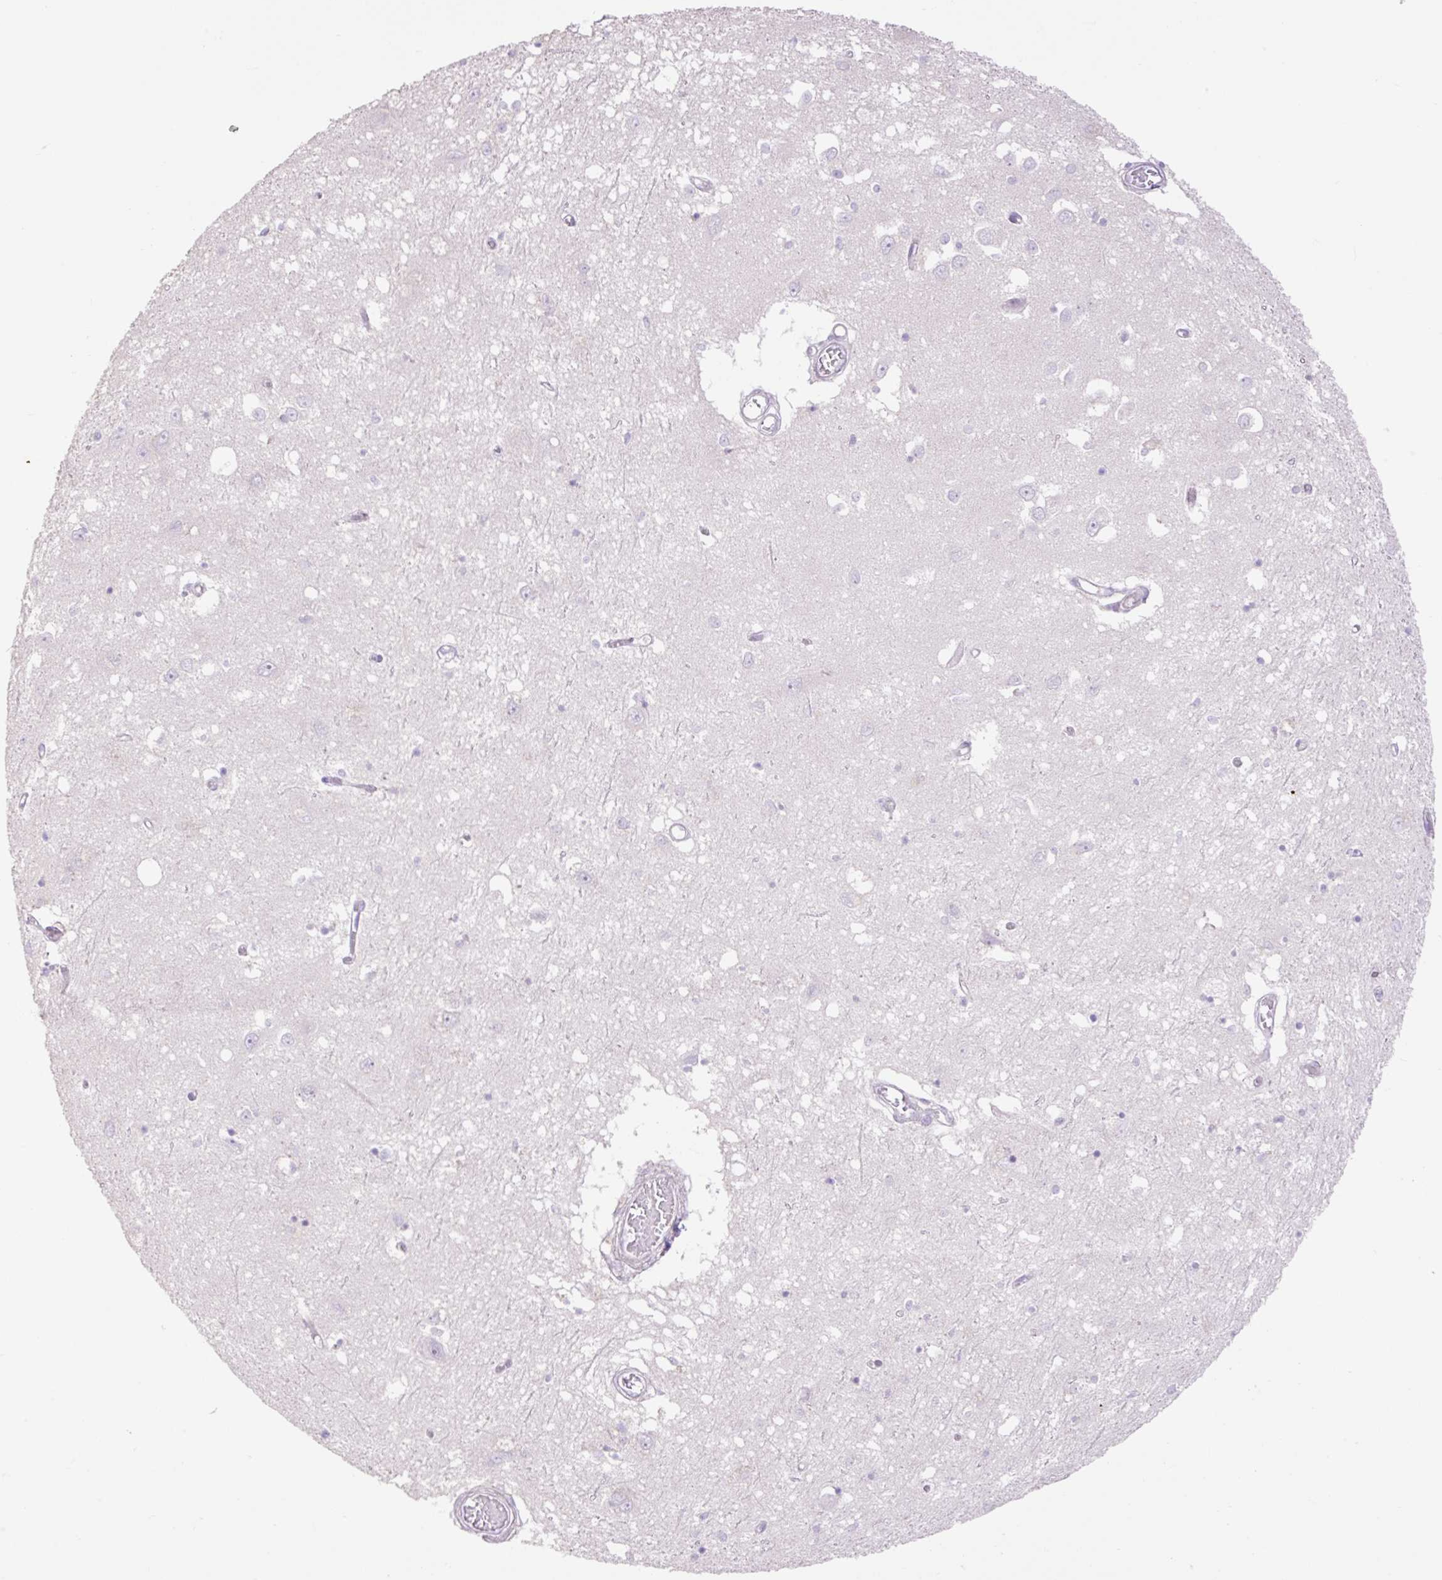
{"staining": {"intensity": "negative", "quantity": "none", "location": "none"}, "tissue": "caudate", "cell_type": "Glial cells", "image_type": "normal", "snomed": [{"axis": "morphology", "description": "Normal tissue, NOS"}, {"axis": "topography", "description": "Lateral ventricle wall"}], "caption": "A photomicrograph of caudate stained for a protein shows no brown staining in glial cells. (Stains: DAB immunohistochemistry with hematoxylin counter stain, Microscopy: brightfield microscopy at high magnification).", "gene": "VPS25", "patient": {"sex": "male", "age": 70}}